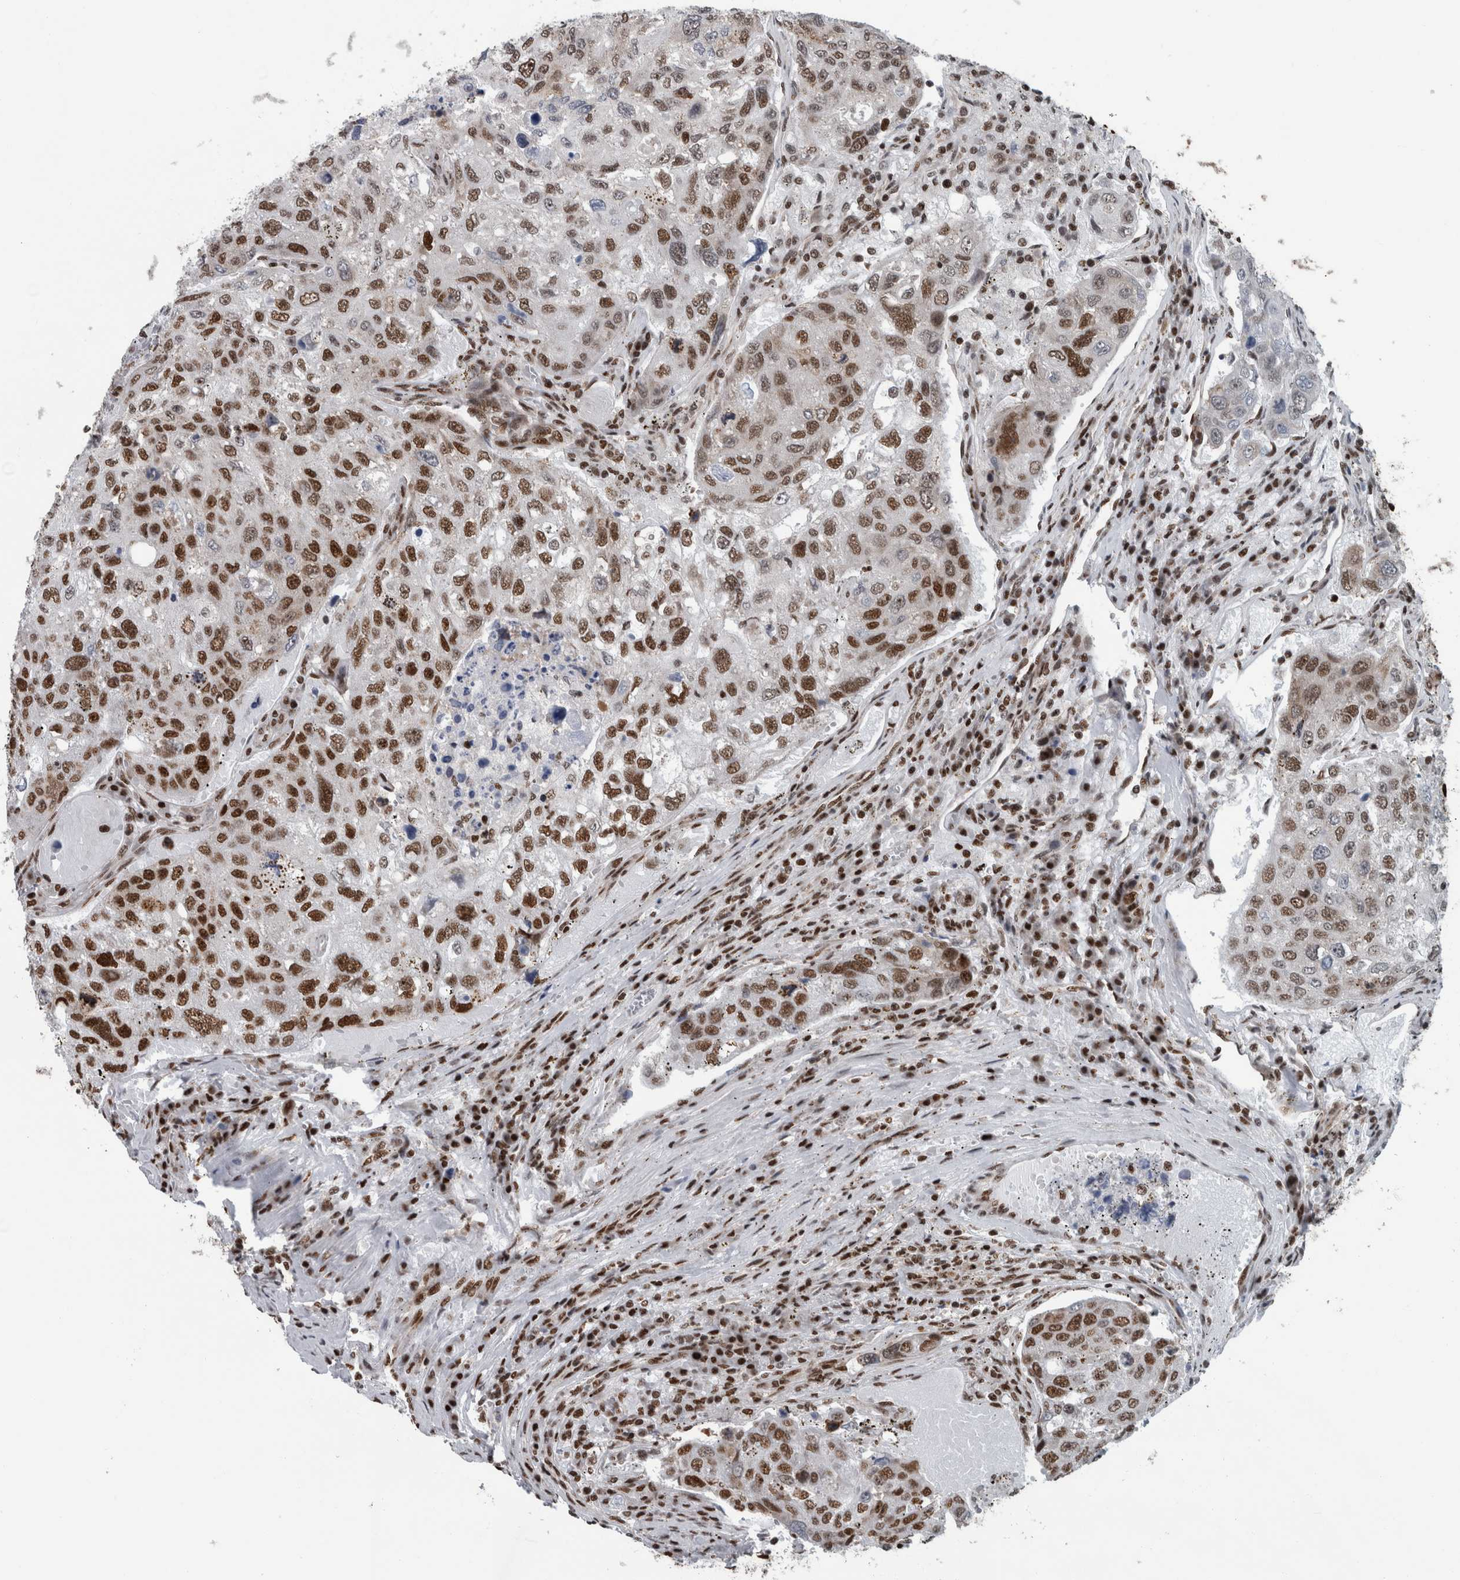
{"staining": {"intensity": "moderate", "quantity": ">75%", "location": "nuclear"}, "tissue": "urothelial cancer", "cell_type": "Tumor cells", "image_type": "cancer", "snomed": [{"axis": "morphology", "description": "Urothelial carcinoma, High grade"}, {"axis": "topography", "description": "Lymph node"}, {"axis": "topography", "description": "Urinary bladder"}], "caption": "Urothelial cancer tissue demonstrates moderate nuclear positivity in approximately >75% of tumor cells, visualized by immunohistochemistry.", "gene": "DNMT3A", "patient": {"sex": "male", "age": 51}}